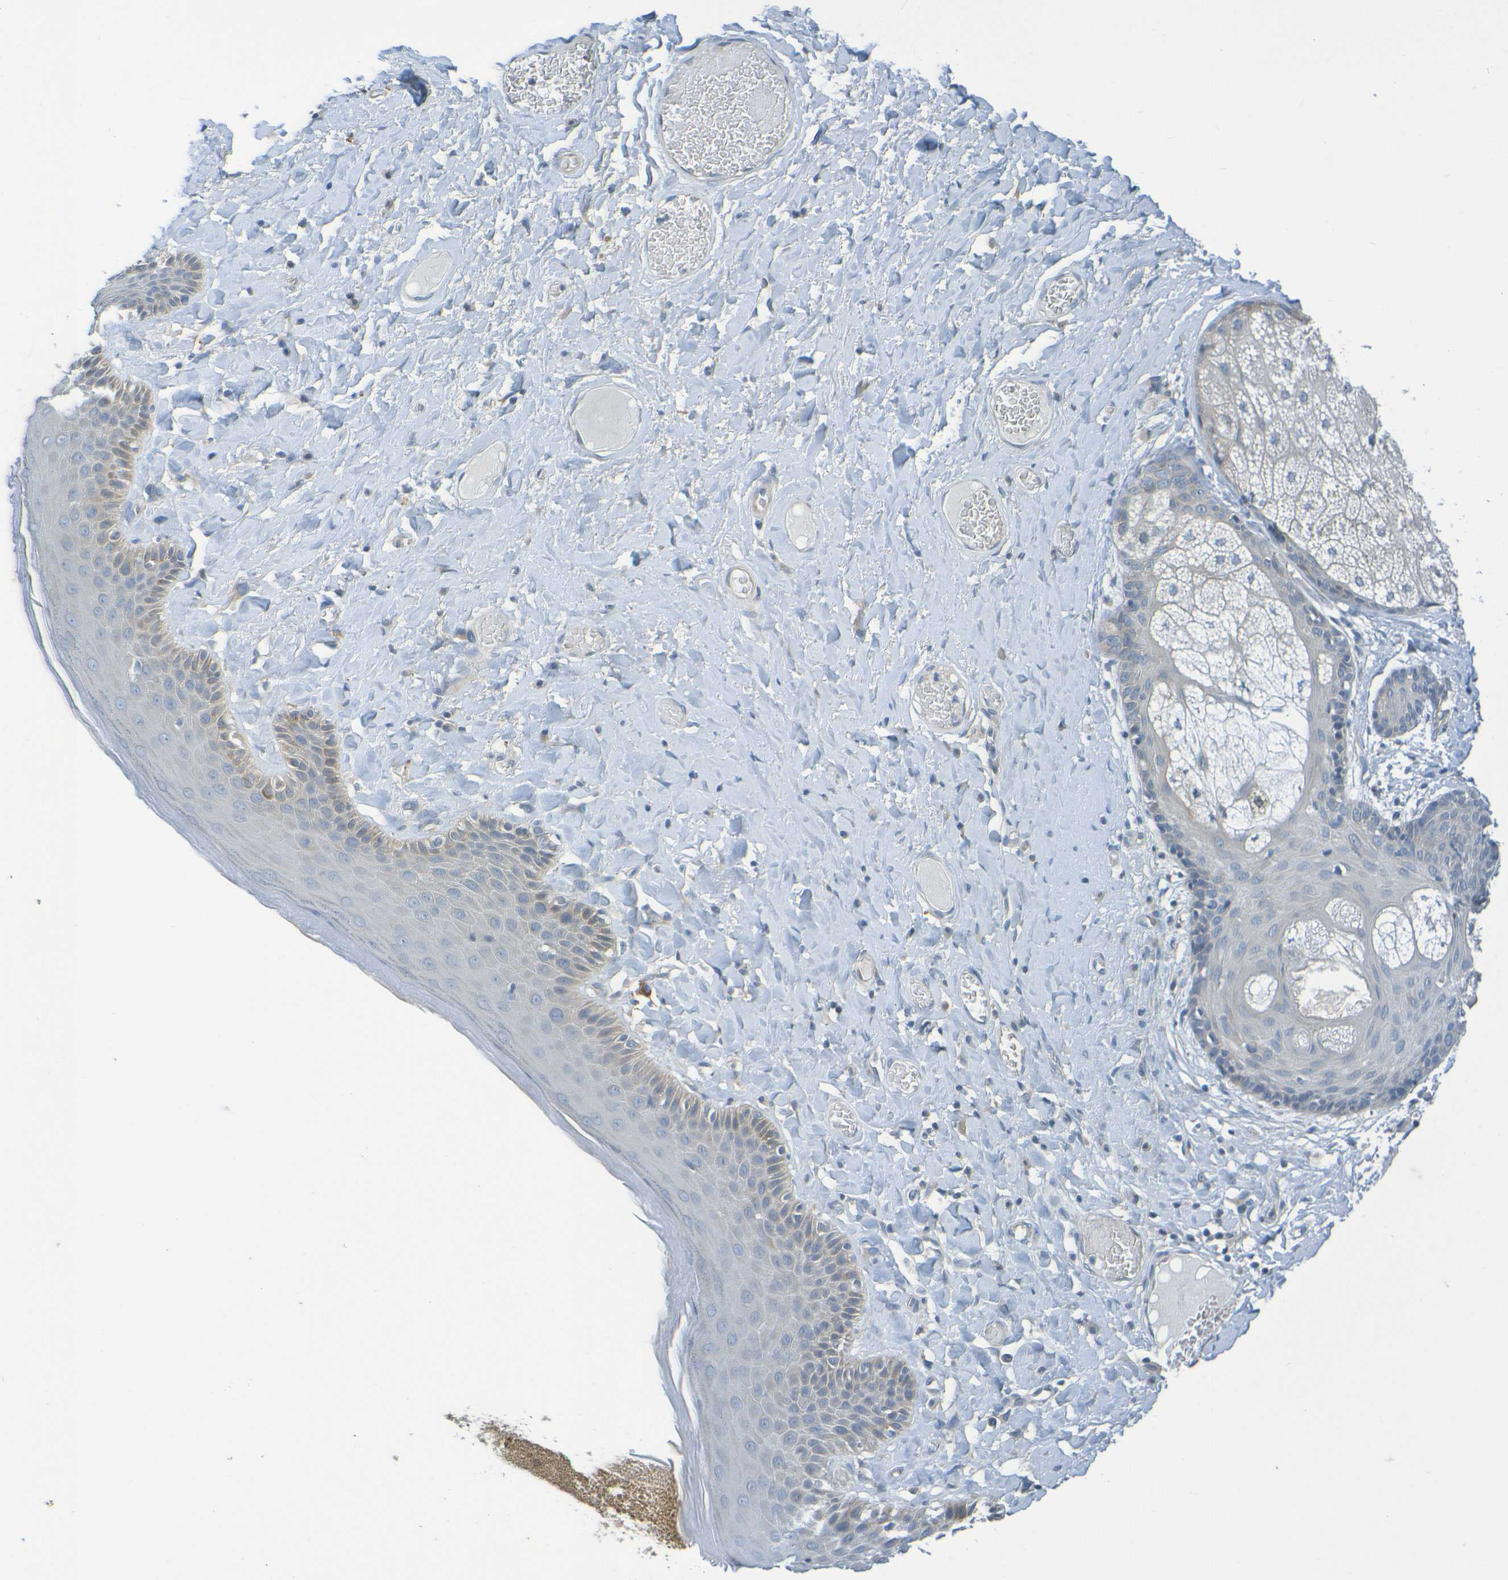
{"staining": {"intensity": "weak", "quantity": "<25%", "location": "cytoplasmic/membranous"}, "tissue": "skin", "cell_type": "Epidermal cells", "image_type": "normal", "snomed": [{"axis": "morphology", "description": "Normal tissue, NOS"}, {"axis": "topography", "description": "Anal"}], "caption": "Human skin stained for a protein using immunohistochemistry reveals no expression in epidermal cells.", "gene": "CYP4F2", "patient": {"sex": "male", "age": 69}}